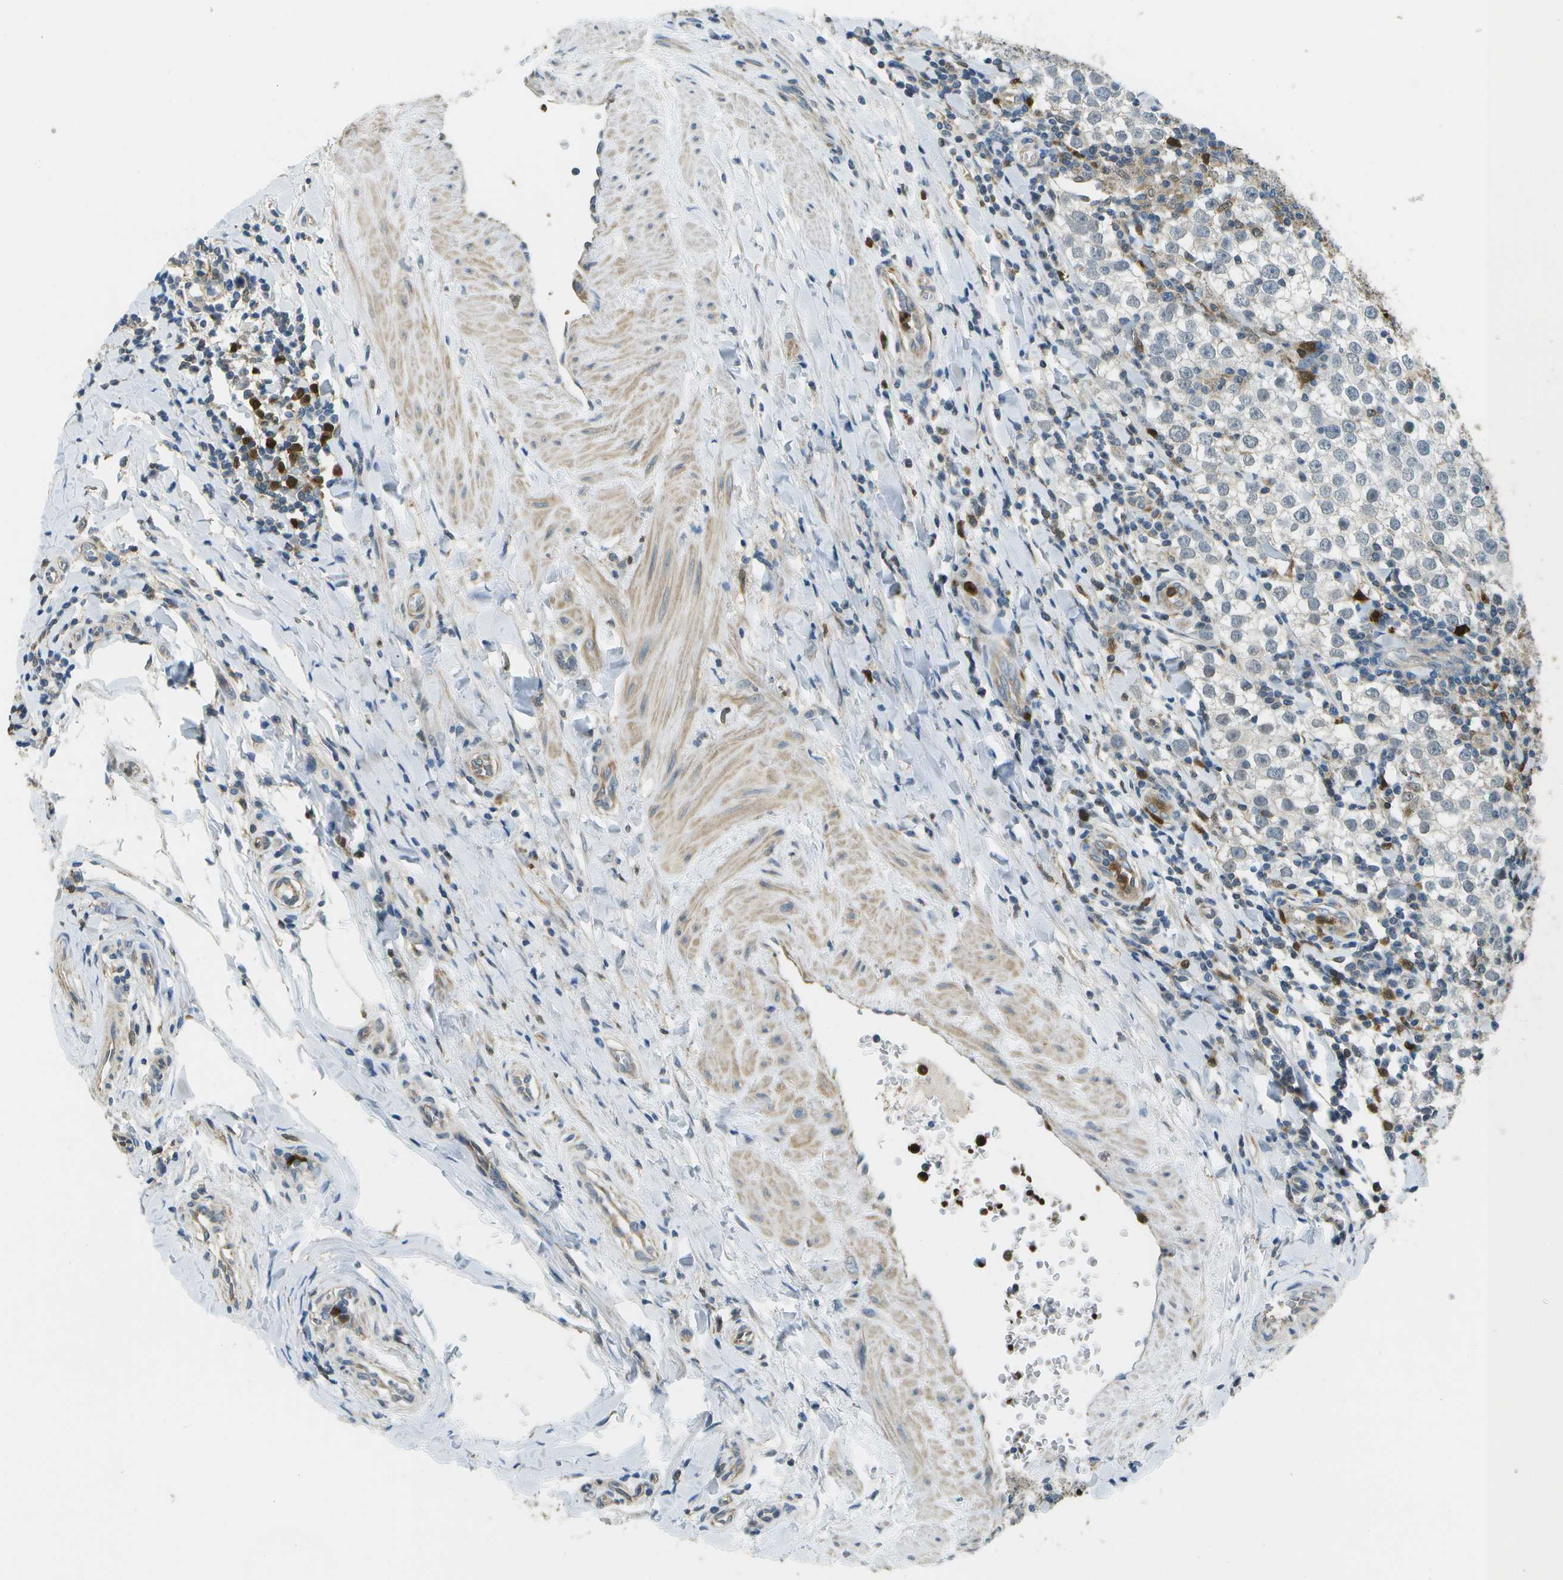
{"staining": {"intensity": "weak", "quantity": "<25%", "location": "cytoplasmic/membranous"}, "tissue": "testis cancer", "cell_type": "Tumor cells", "image_type": "cancer", "snomed": [{"axis": "morphology", "description": "Seminoma, NOS"}, {"axis": "morphology", "description": "Carcinoma, Embryonal, NOS"}, {"axis": "topography", "description": "Testis"}], "caption": "Protein analysis of embryonal carcinoma (testis) demonstrates no significant expression in tumor cells.", "gene": "CACHD1", "patient": {"sex": "male", "age": 36}}